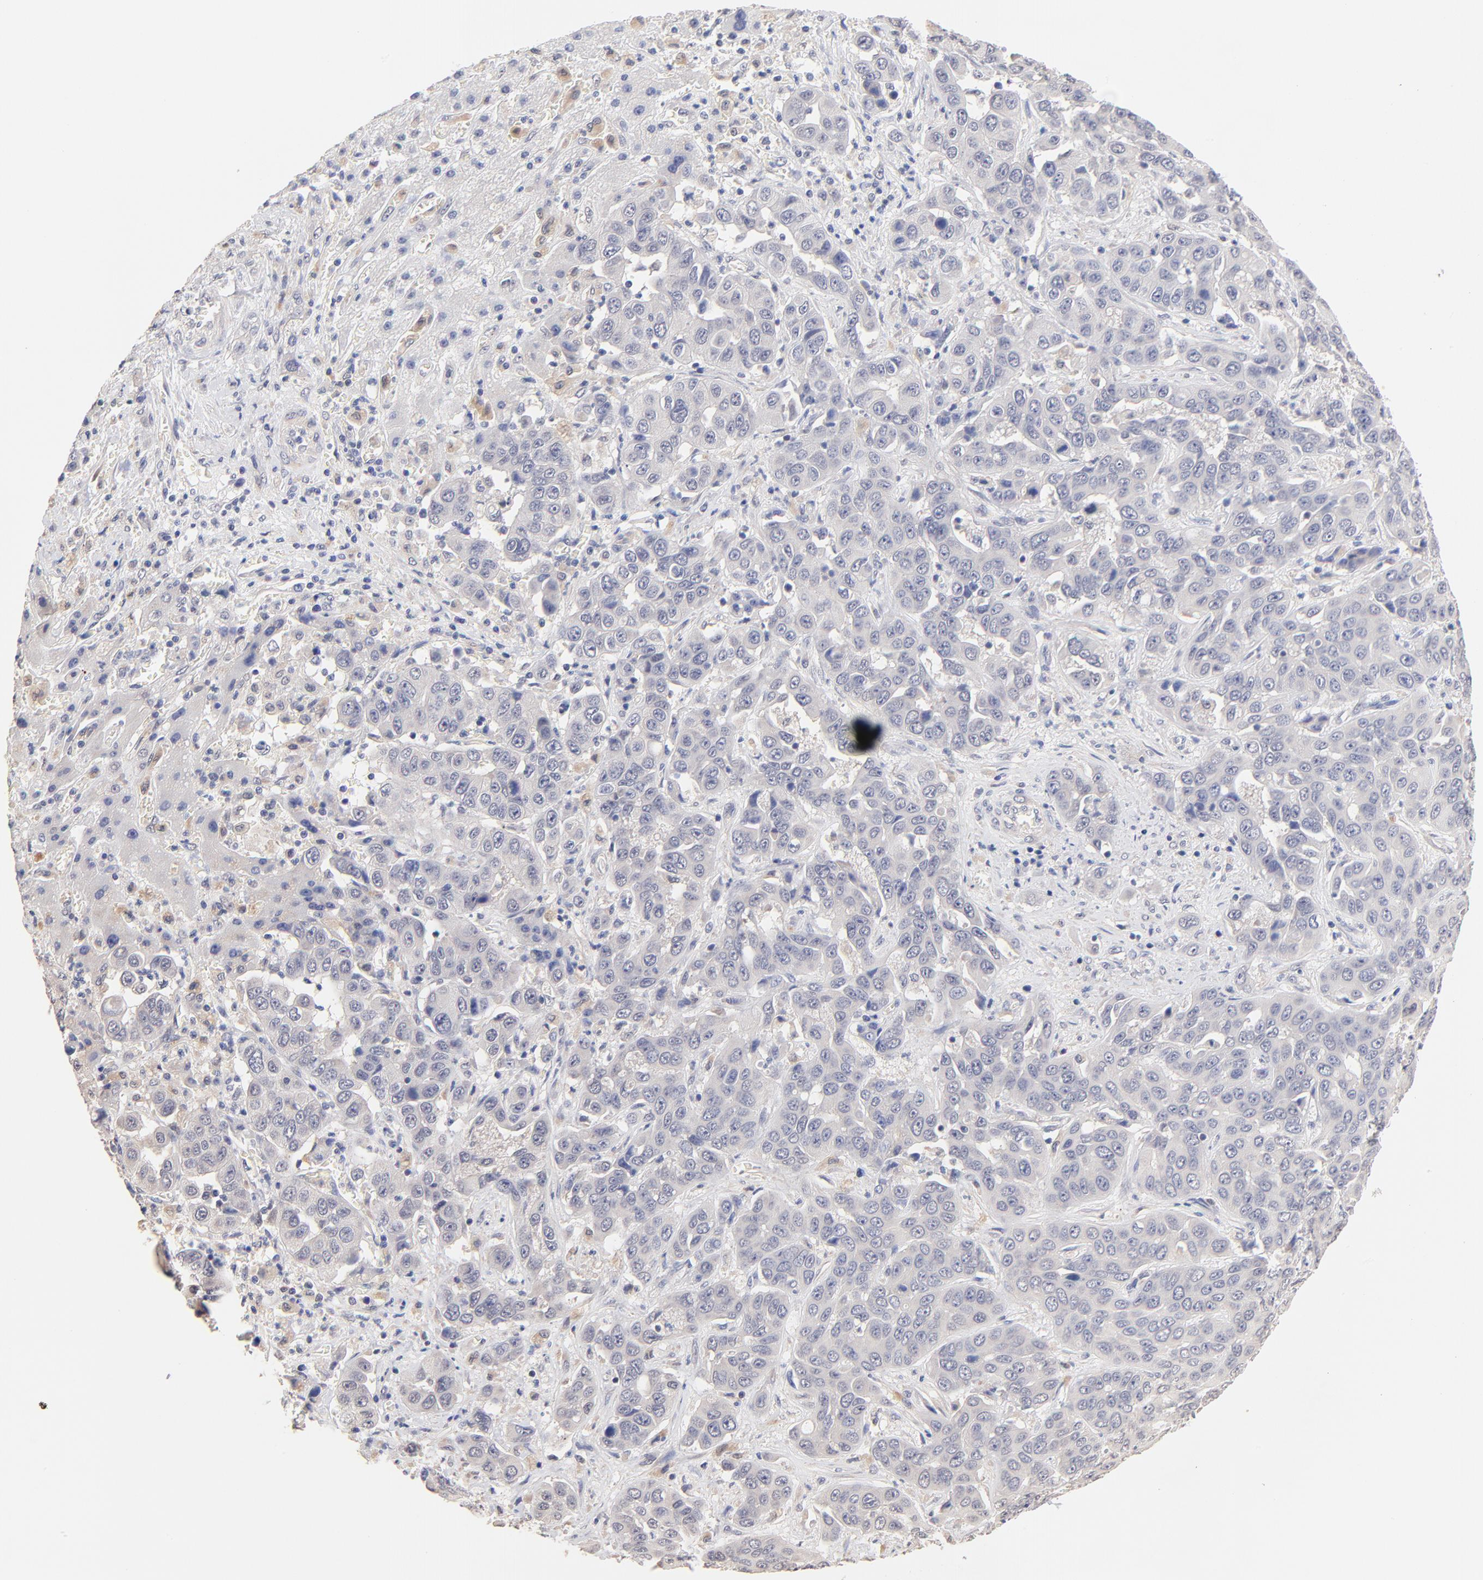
{"staining": {"intensity": "negative", "quantity": "none", "location": "none"}, "tissue": "liver cancer", "cell_type": "Tumor cells", "image_type": "cancer", "snomed": [{"axis": "morphology", "description": "Cholangiocarcinoma"}, {"axis": "topography", "description": "Liver"}], "caption": "This is an IHC micrograph of human cholangiocarcinoma (liver). There is no staining in tumor cells.", "gene": "RIBC2", "patient": {"sex": "female", "age": 52}}